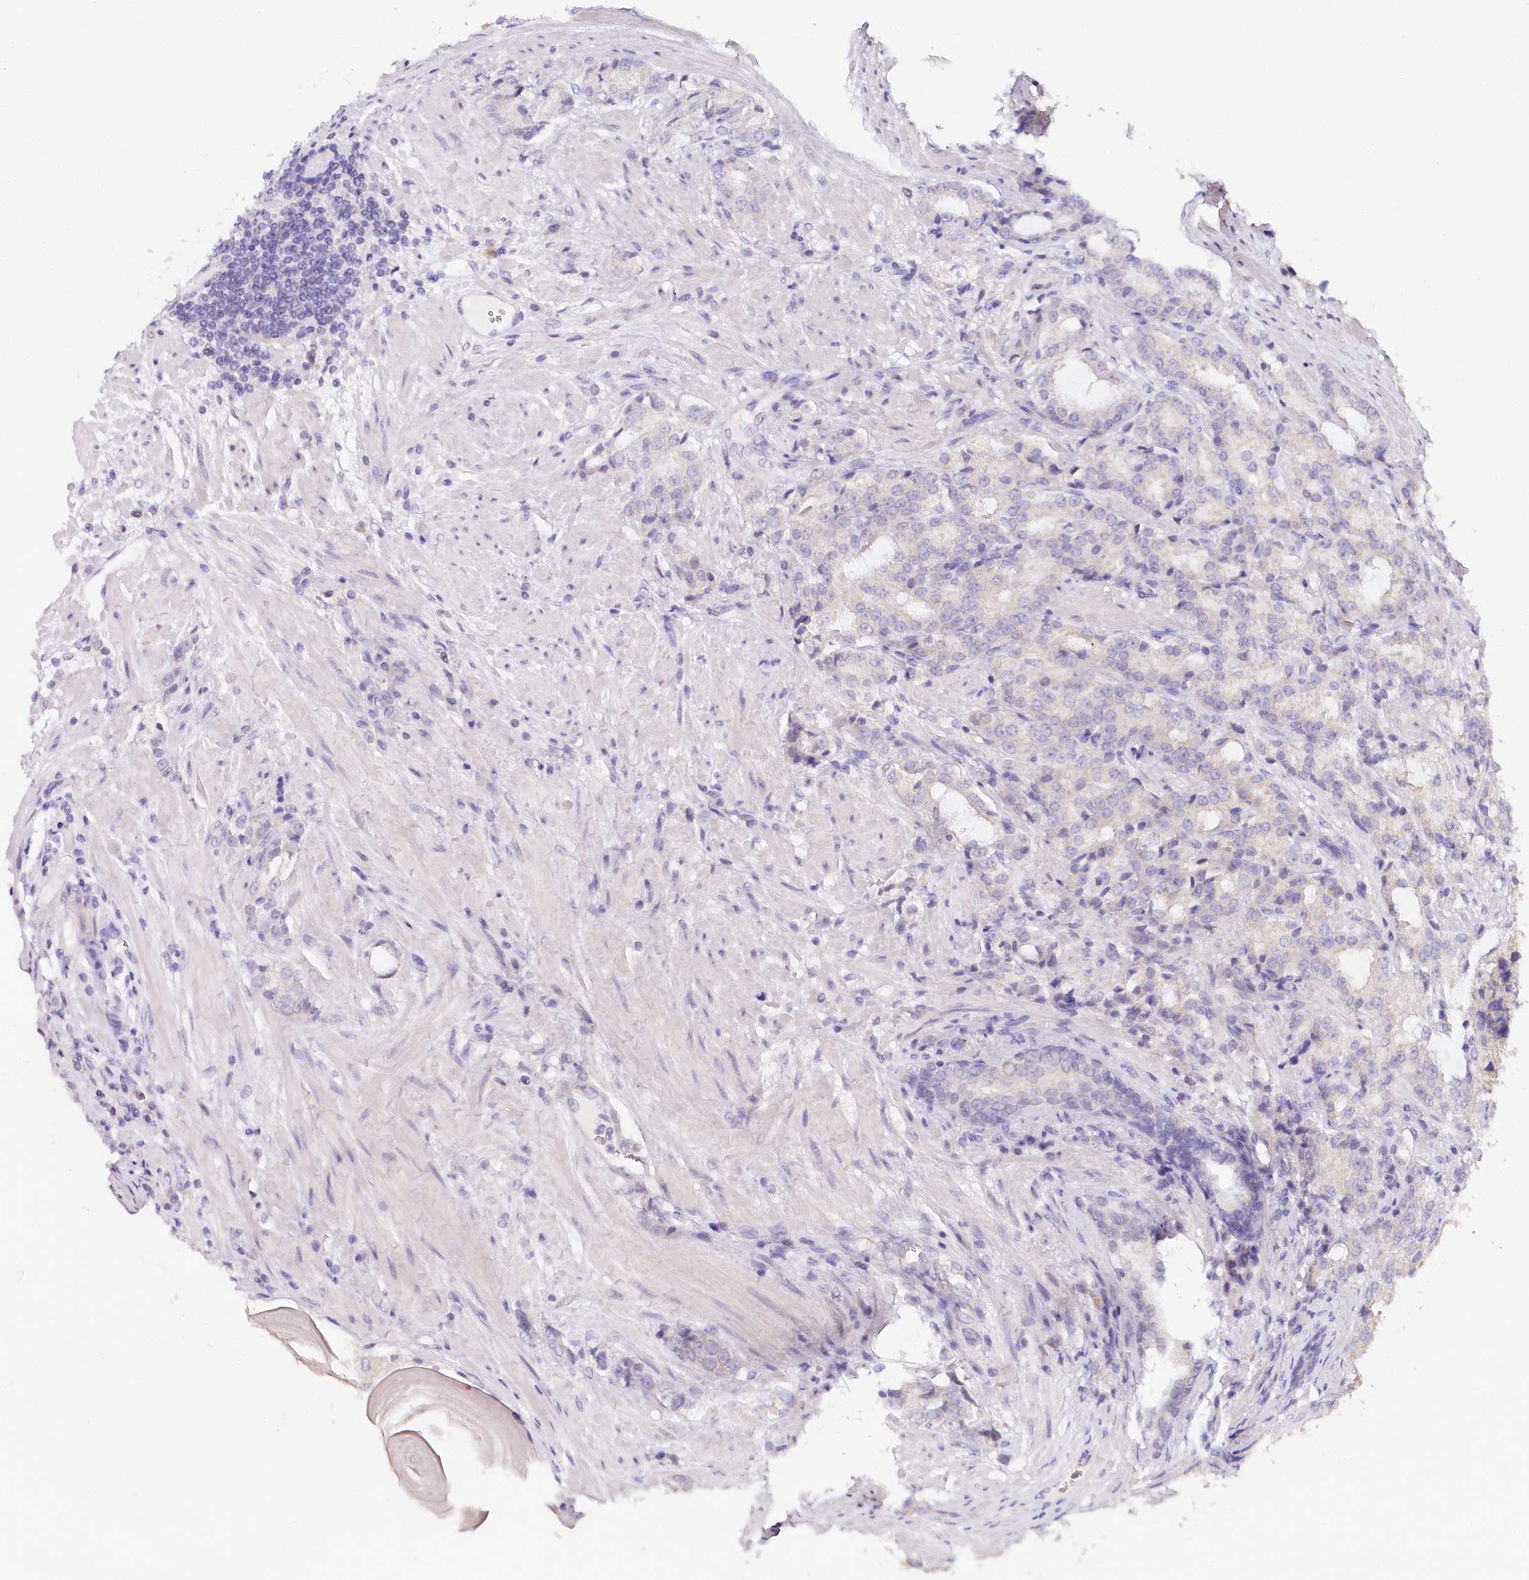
{"staining": {"intensity": "negative", "quantity": "none", "location": "none"}, "tissue": "prostate cancer", "cell_type": "Tumor cells", "image_type": "cancer", "snomed": [{"axis": "morphology", "description": "Adenocarcinoma, High grade"}, {"axis": "topography", "description": "Prostate"}], "caption": "IHC image of human prostate cancer (high-grade adenocarcinoma) stained for a protein (brown), which displays no expression in tumor cells.", "gene": "TP53", "patient": {"sex": "male", "age": 66}}